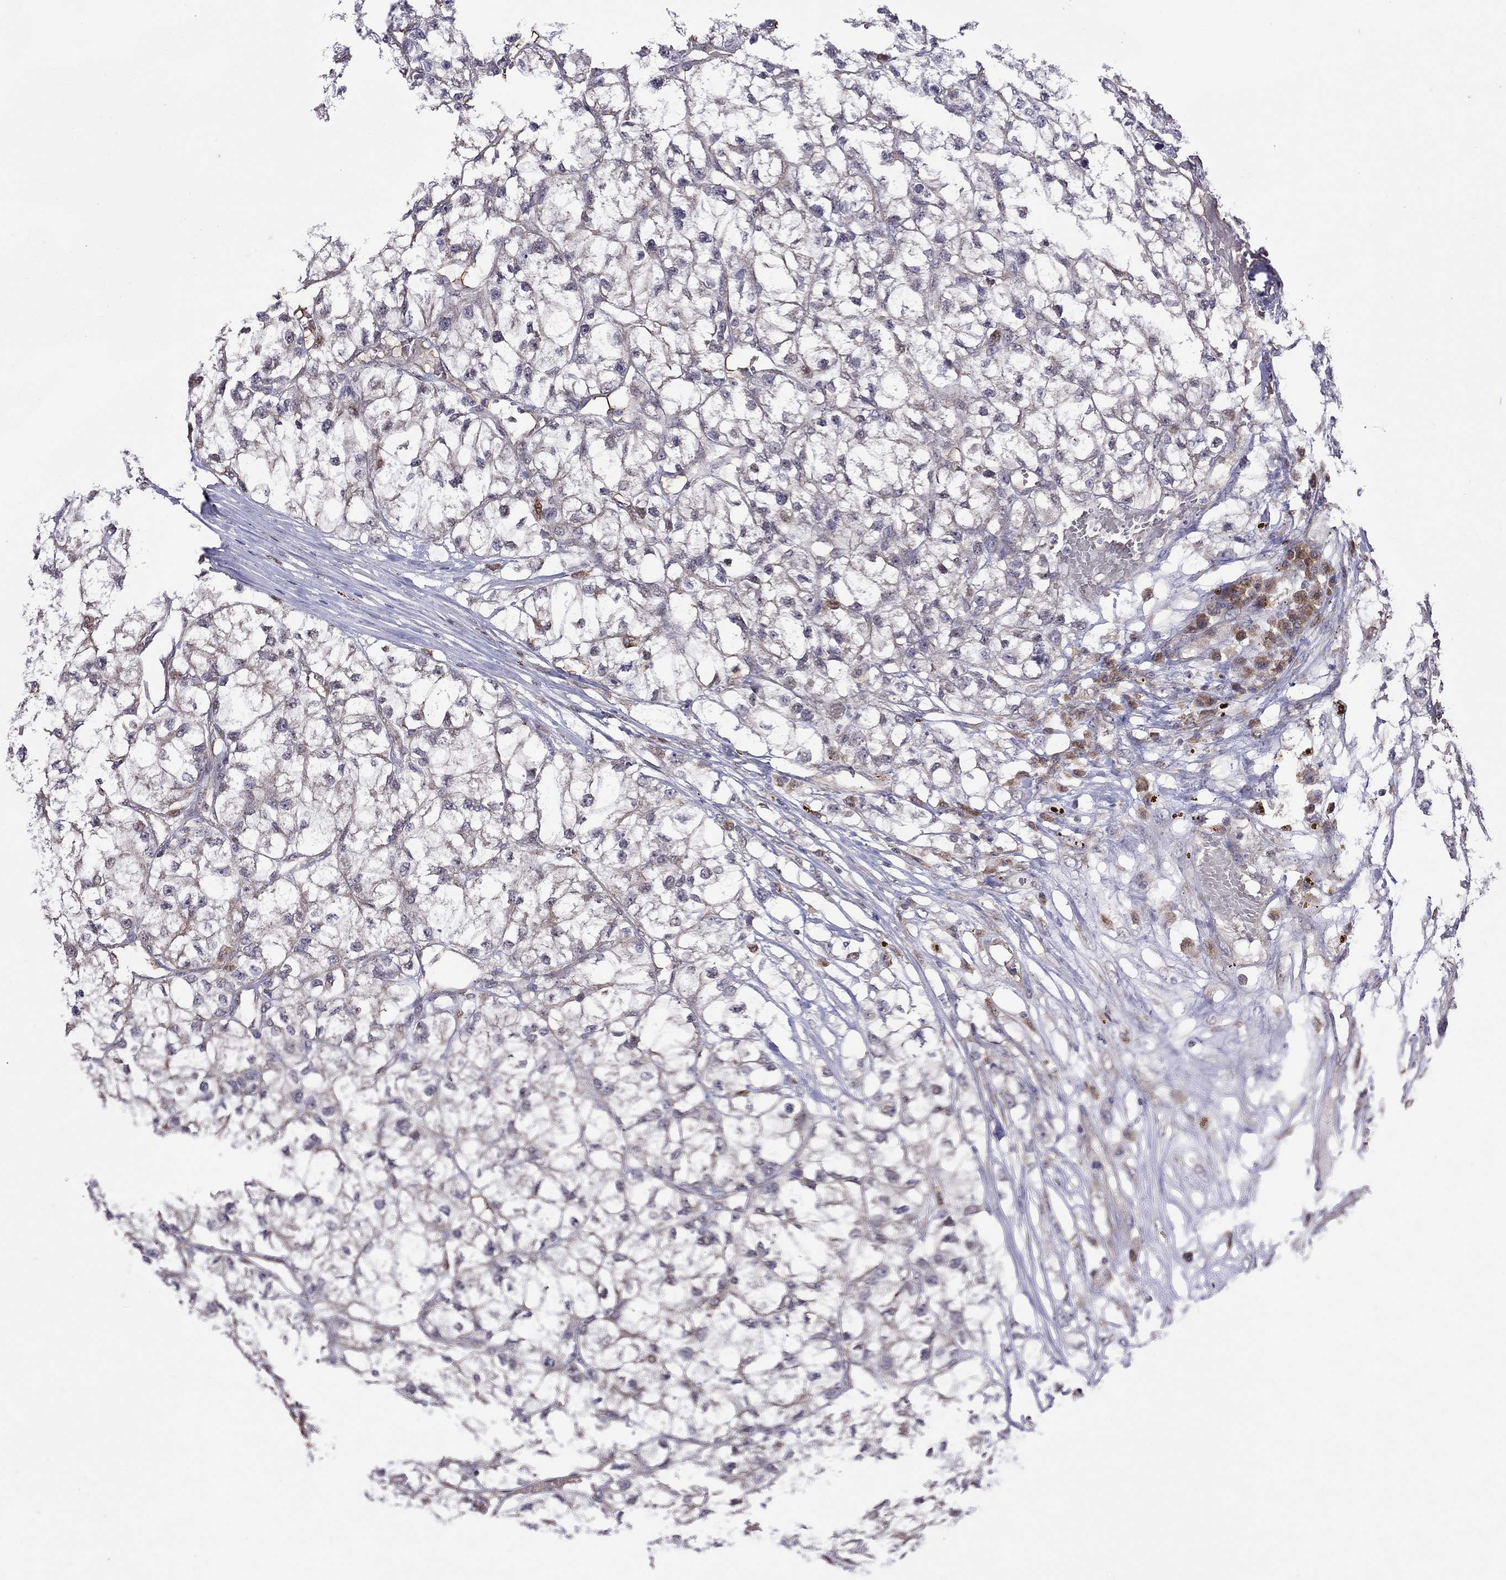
{"staining": {"intensity": "negative", "quantity": "none", "location": "none"}, "tissue": "renal cancer", "cell_type": "Tumor cells", "image_type": "cancer", "snomed": [{"axis": "morphology", "description": "Adenocarcinoma, NOS"}, {"axis": "topography", "description": "Kidney"}], "caption": "DAB (3,3'-diaminobenzidine) immunohistochemical staining of adenocarcinoma (renal) displays no significant expression in tumor cells.", "gene": "ADAM28", "patient": {"sex": "male", "age": 56}}